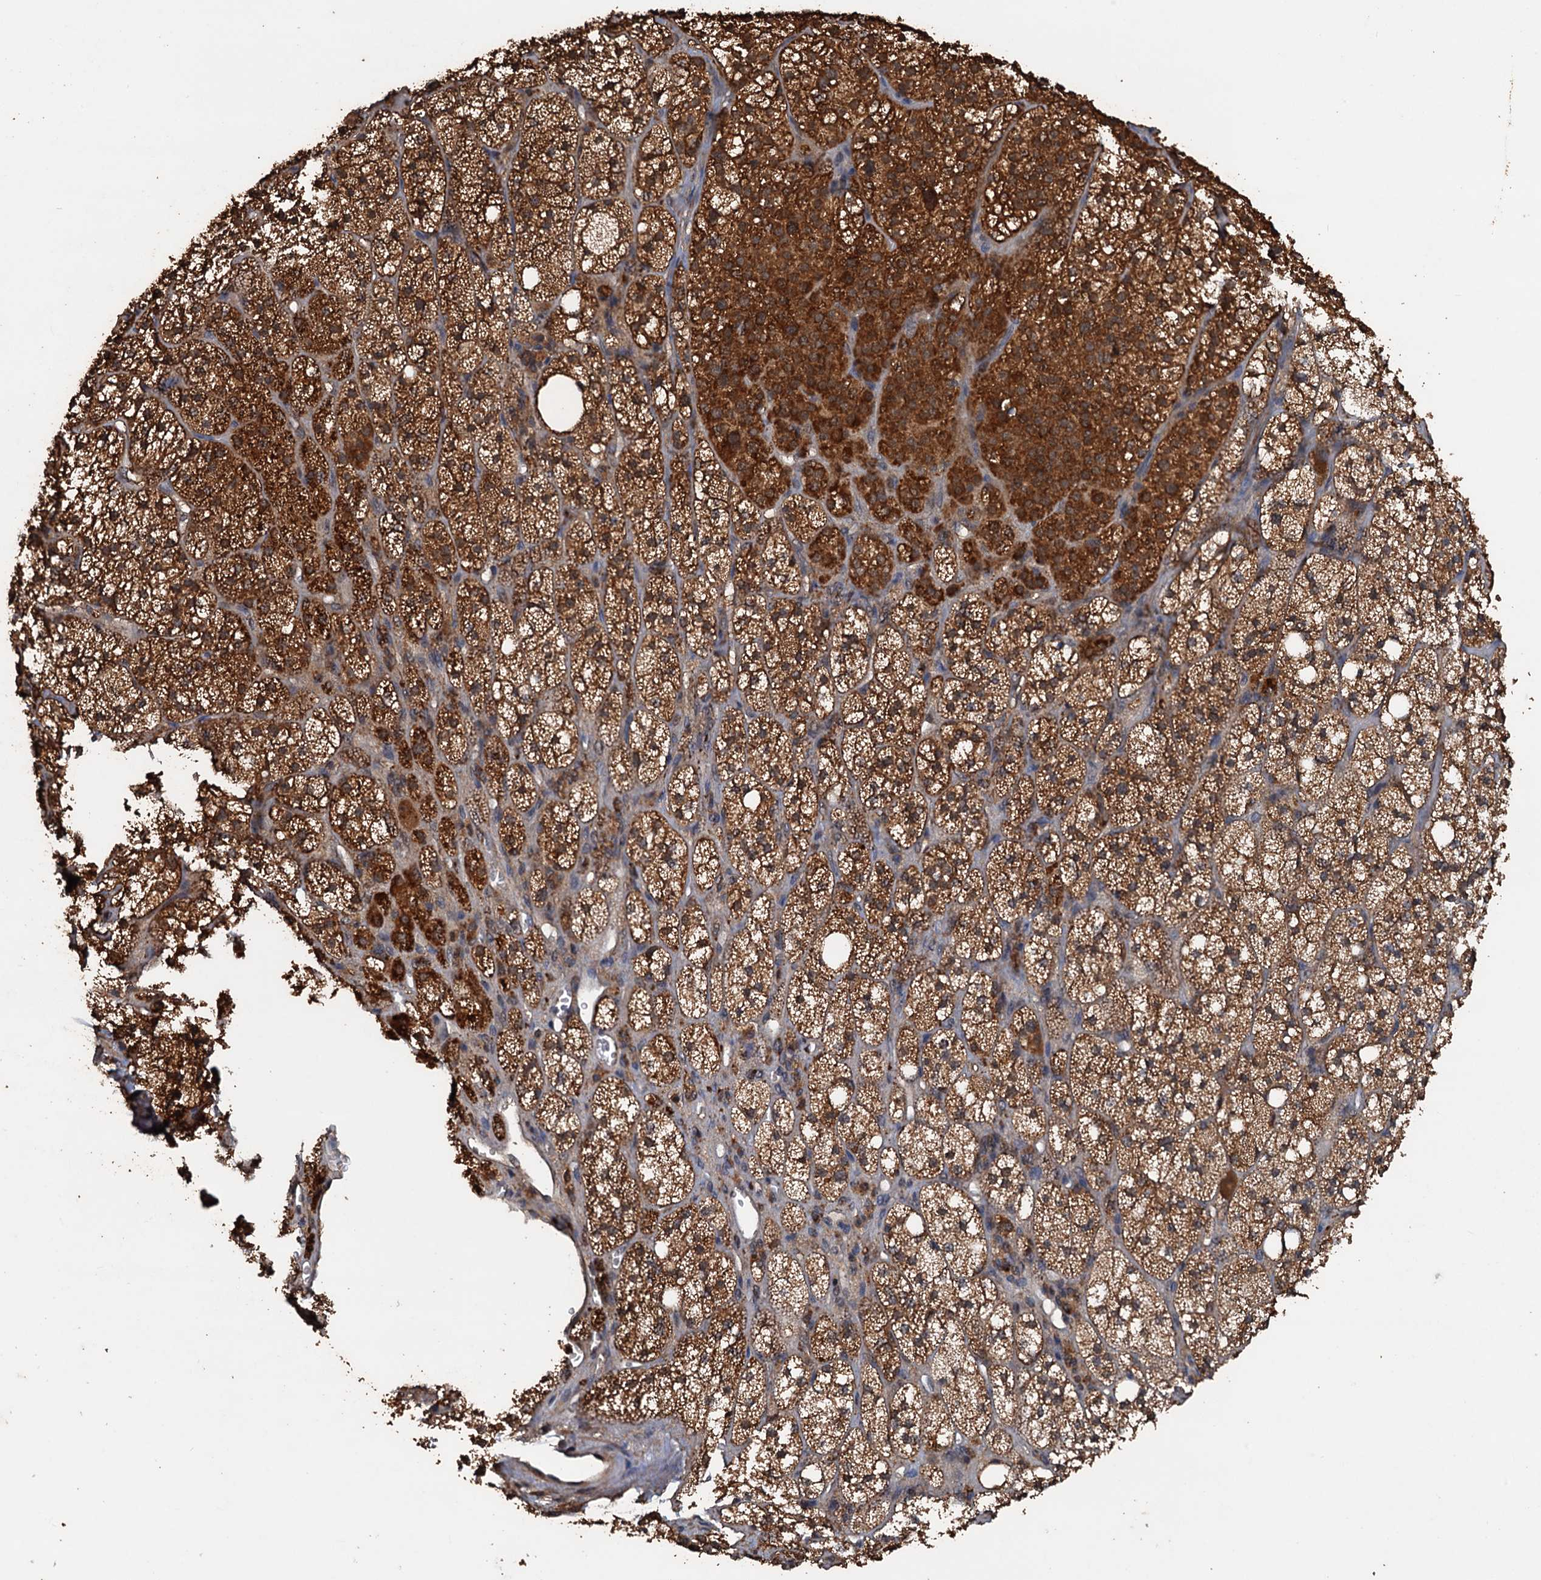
{"staining": {"intensity": "strong", "quantity": ">75%", "location": "cytoplasmic/membranous"}, "tissue": "adrenal gland", "cell_type": "Glandular cells", "image_type": "normal", "snomed": [{"axis": "morphology", "description": "Normal tissue, NOS"}, {"axis": "topography", "description": "Adrenal gland"}], "caption": "Immunohistochemical staining of benign human adrenal gland shows >75% levels of strong cytoplasmic/membranous protein staining in approximately >75% of glandular cells. (DAB (3,3'-diaminobenzidine) IHC with brightfield microscopy, high magnification).", "gene": "PSMD9", "patient": {"sex": "male", "age": 61}}